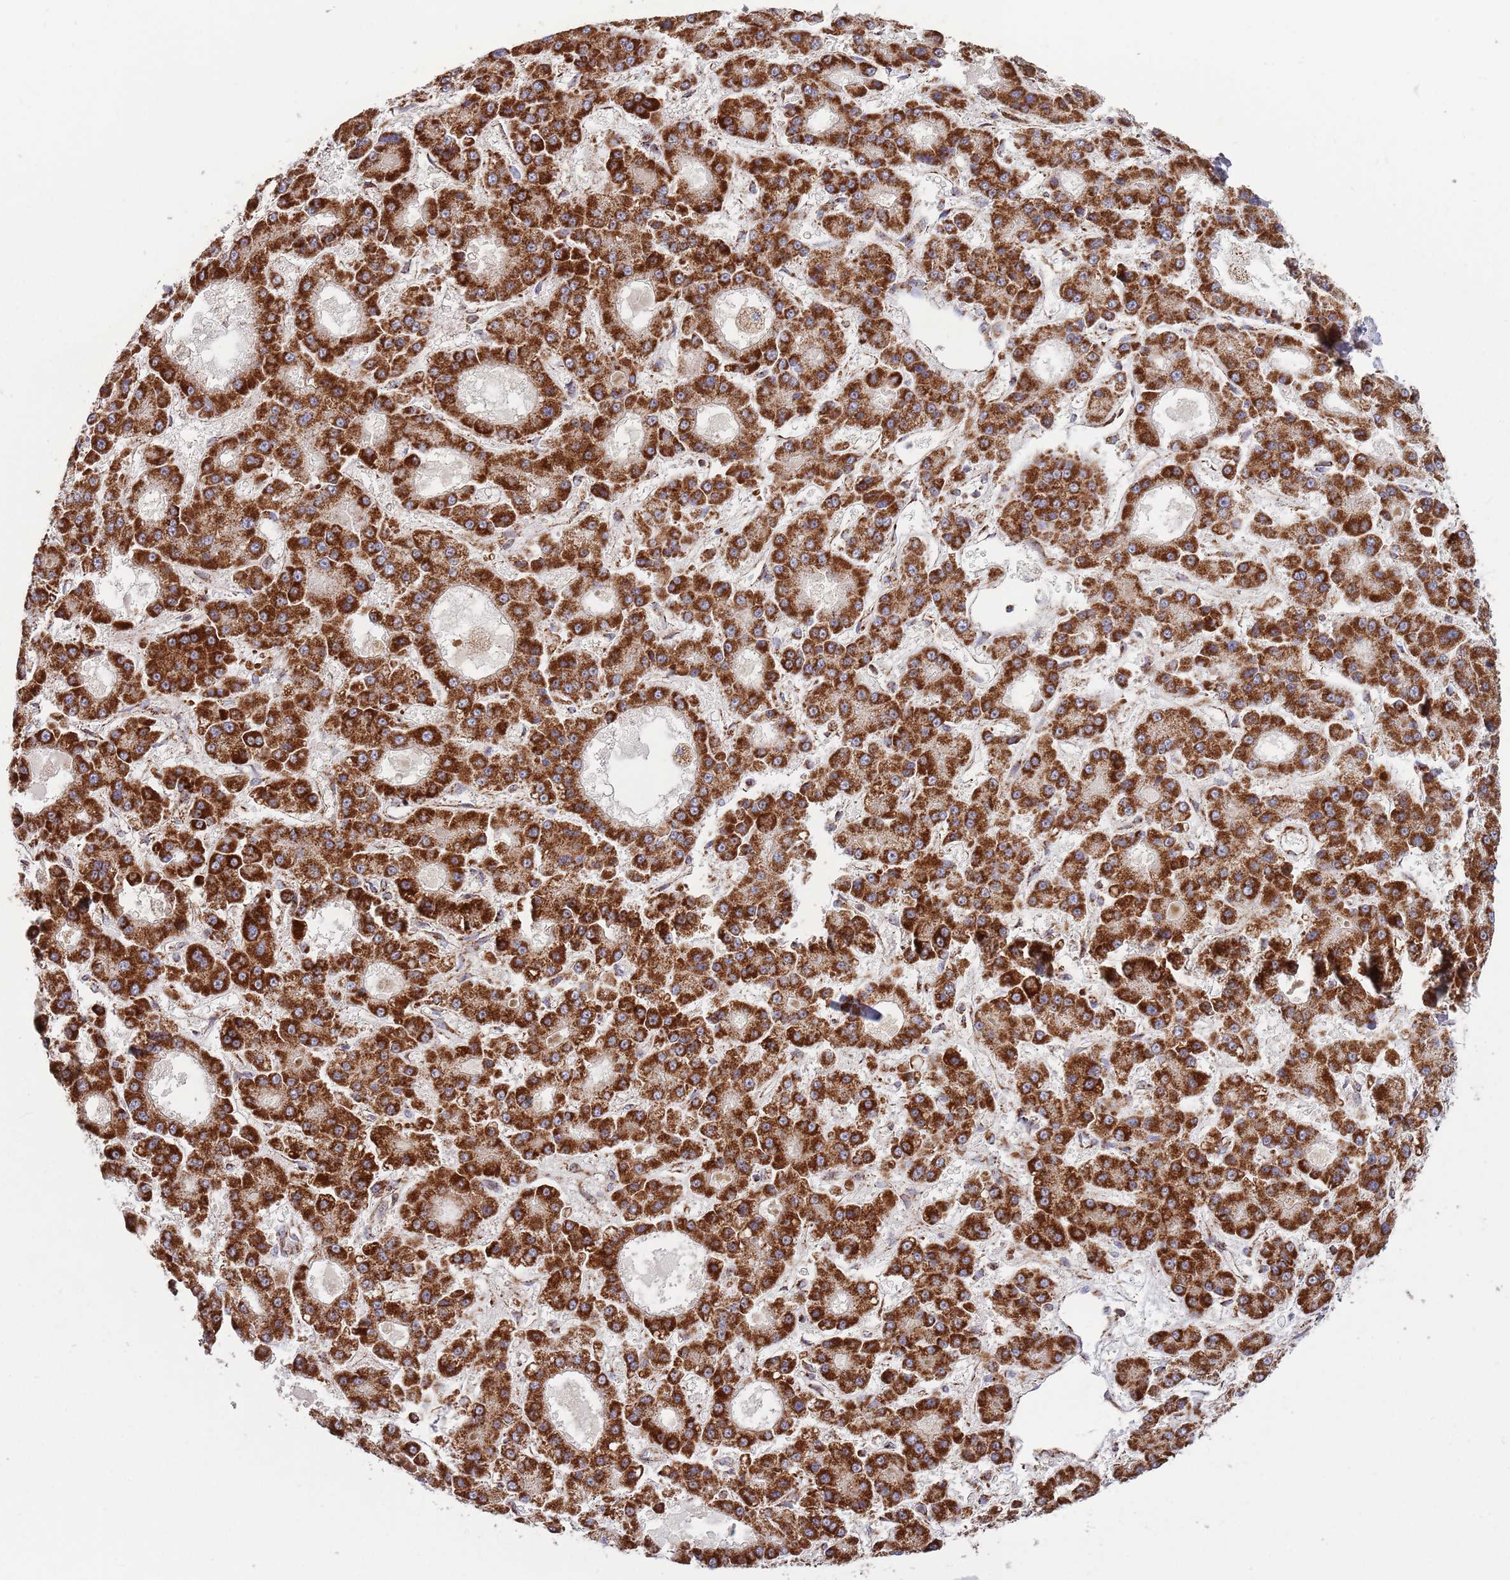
{"staining": {"intensity": "strong", "quantity": ">75%", "location": "cytoplasmic/membranous"}, "tissue": "liver cancer", "cell_type": "Tumor cells", "image_type": "cancer", "snomed": [{"axis": "morphology", "description": "Carcinoma, Hepatocellular, NOS"}, {"axis": "topography", "description": "Liver"}], "caption": "Human hepatocellular carcinoma (liver) stained with a brown dye shows strong cytoplasmic/membranous positive positivity in about >75% of tumor cells.", "gene": "ATP5PD", "patient": {"sex": "male", "age": 70}}